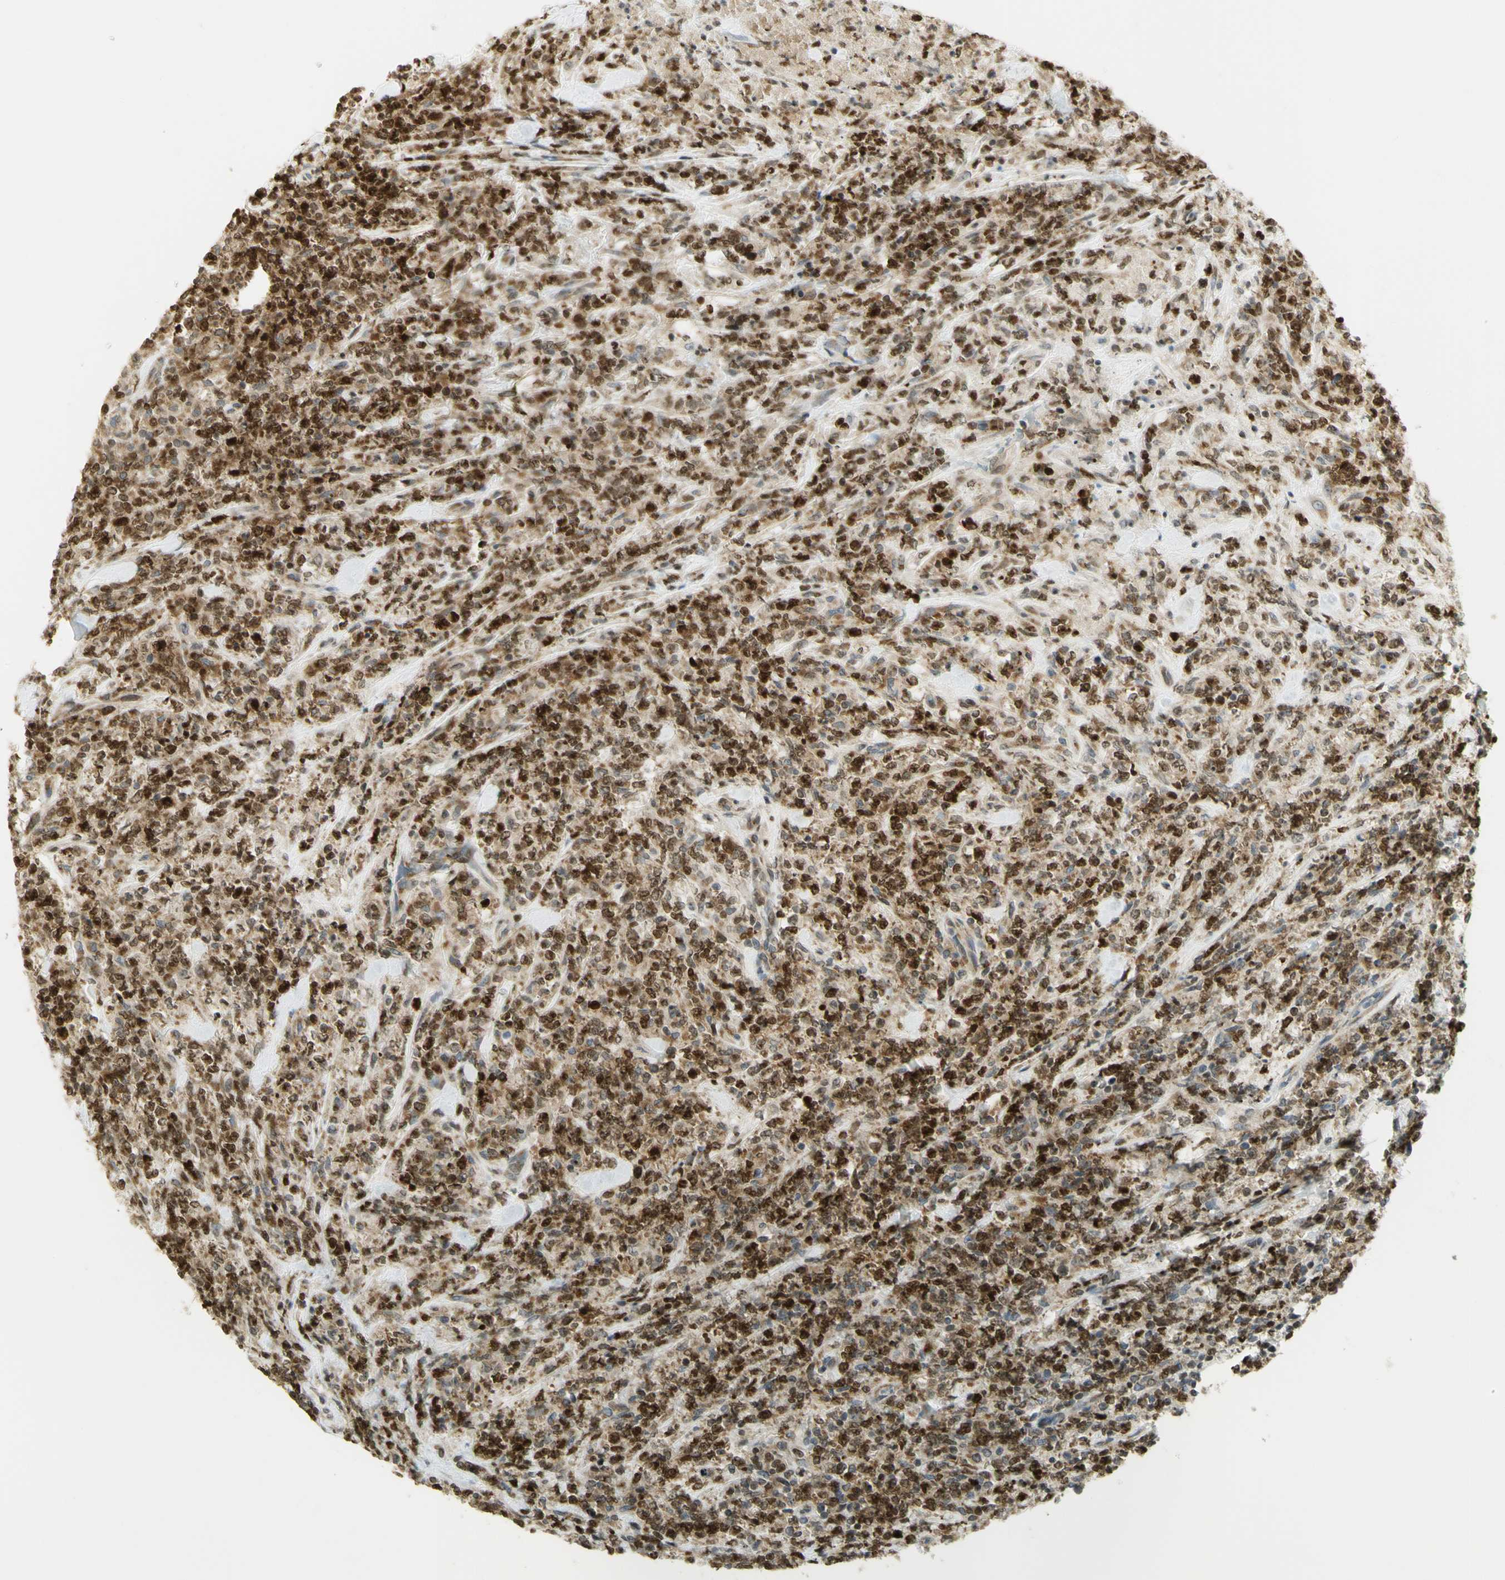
{"staining": {"intensity": "strong", "quantity": ">75%", "location": "cytoplasmic/membranous,nuclear"}, "tissue": "lymphoma", "cell_type": "Tumor cells", "image_type": "cancer", "snomed": [{"axis": "morphology", "description": "Malignant lymphoma, non-Hodgkin's type, High grade"}, {"axis": "topography", "description": "Soft tissue"}], "caption": "This image displays IHC staining of human high-grade malignant lymphoma, non-Hodgkin's type, with high strong cytoplasmic/membranous and nuclear positivity in about >75% of tumor cells.", "gene": "KIF11", "patient": {"sex": "male", "age": 18}}